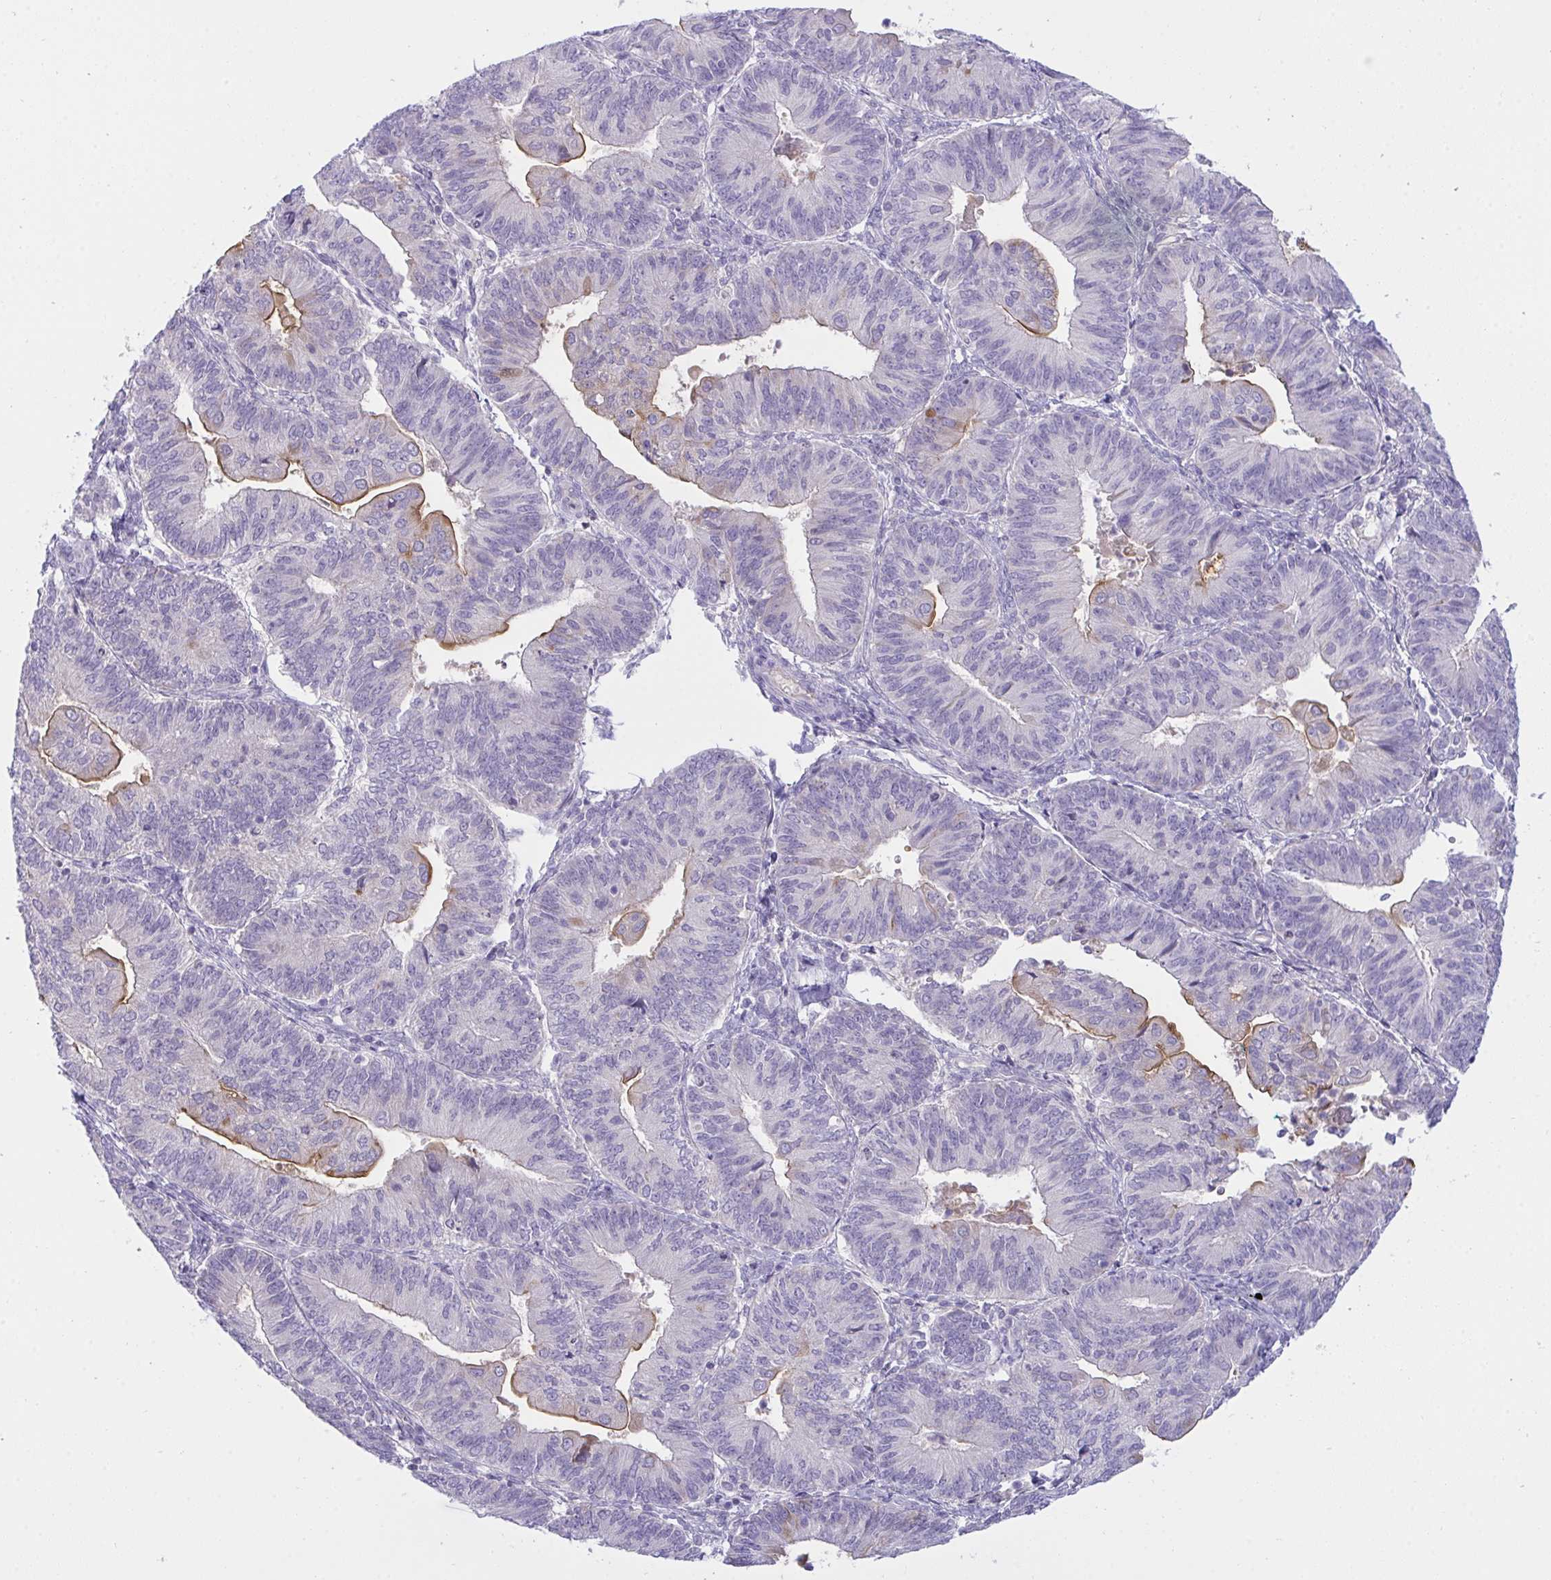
{"staining": {"intensity": "moderate", "quantity": "<25%", "location": "cytoplasmic/membranous"}, "tissue": "endometrial cancer", "cell_type": "Tumor cells", "image_type": "cancer", "snomed": [{"axis": "morphology", "description": "Adenocarcinoma, NOS"}, {"axis": "topography", "description": "Endometrium"}], "caption": "IHC of human adenocarcinoma (endometrial) exhibits low levels of moderate cytoplasmic/membranous expression in approximately <25% of tumor cells.", "gene": "SEMA6B", "patient": {"sex": "female", "age": 65}}